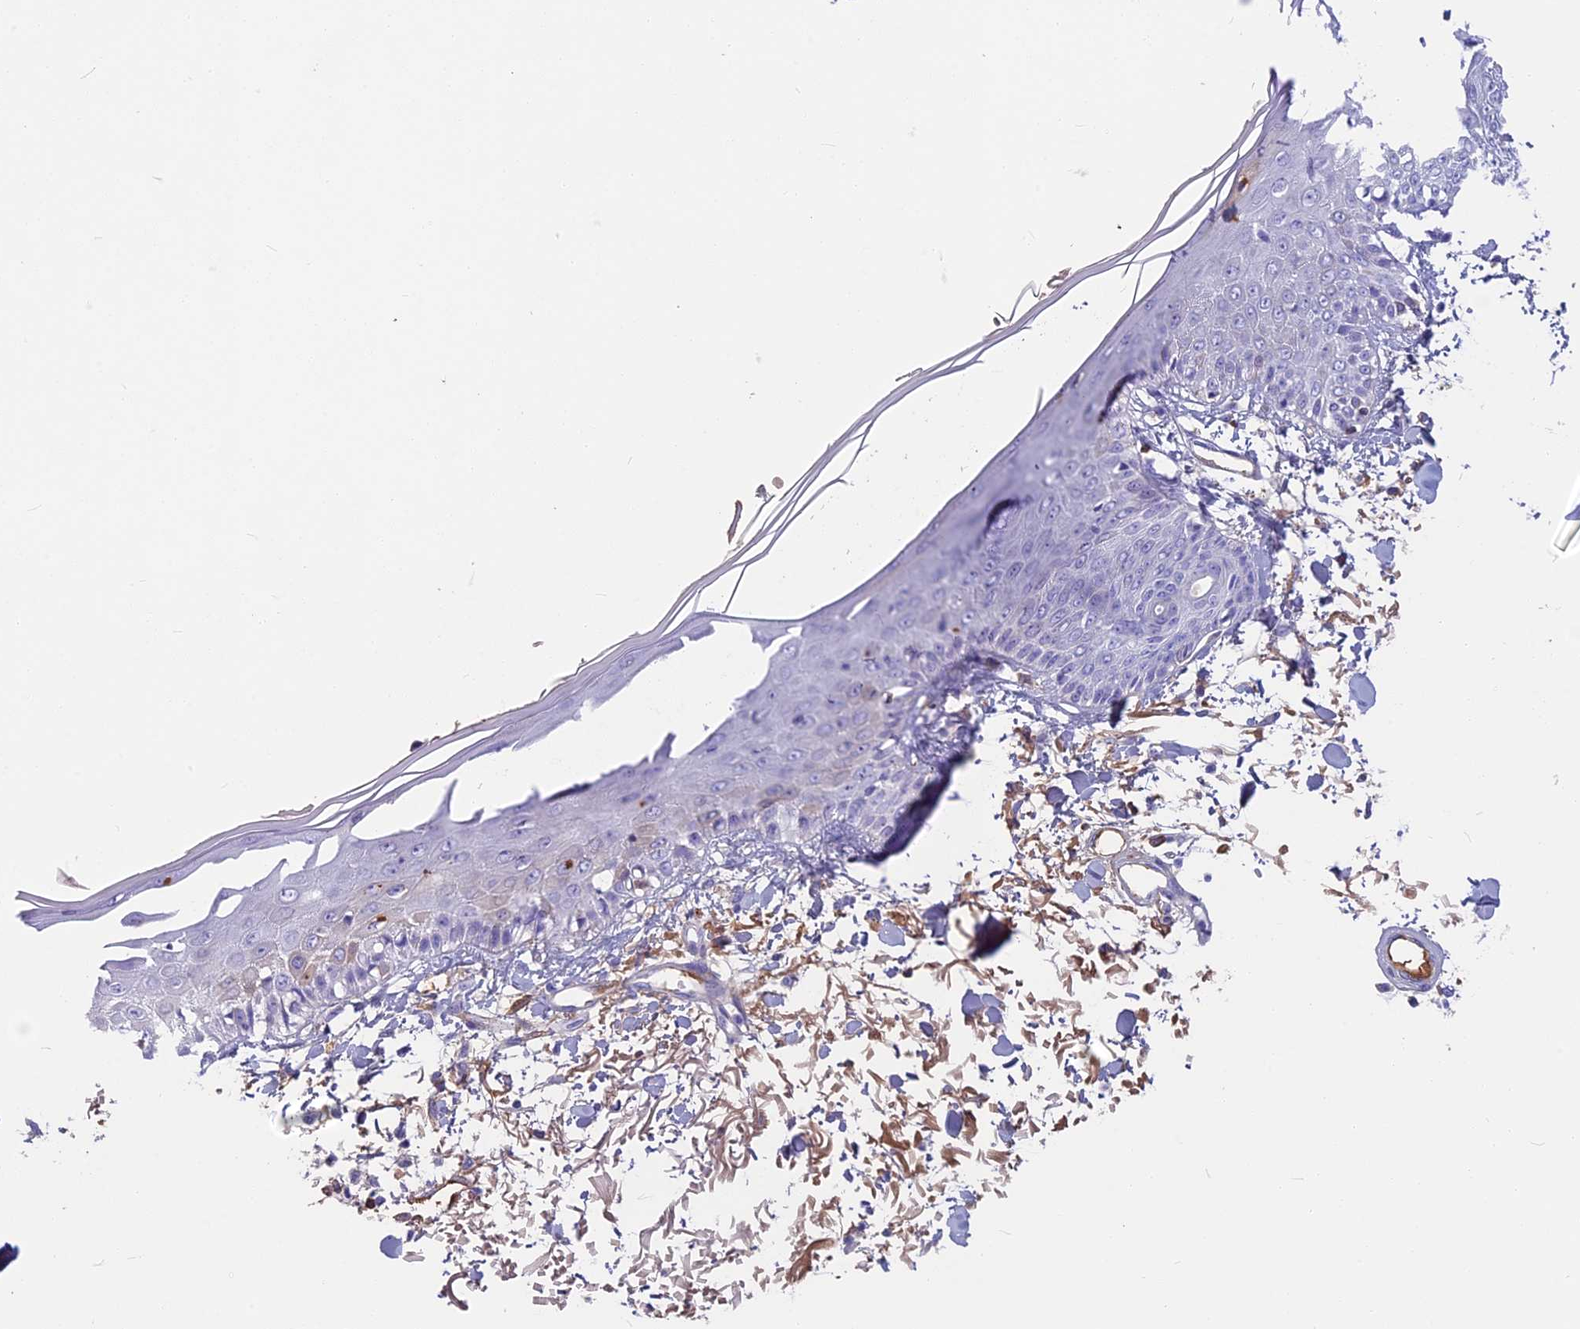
{"staining": {"intensity": "negative", "quantity": "none", "location": "none"}, "tissue": "skin", "cell_type": "Fibroblasts", "image_type": "normal", "snomed": [{"axis": "morphology", "description": "Normal tissue, NOS"}, {"axis": "morphology", "description": "Squamous cell carcinoma, NOS"}, {"axis": "topography", "description": "Skin"}, {"axis": "topography", "description": "Peripheral nerve tissue"}], "caption": "The immunohistochemistry histopathology image has no significant positivity in fibroblasts of skin.", "gene": "SNAP91", "patient": {"sex": "male", "age": 83}}